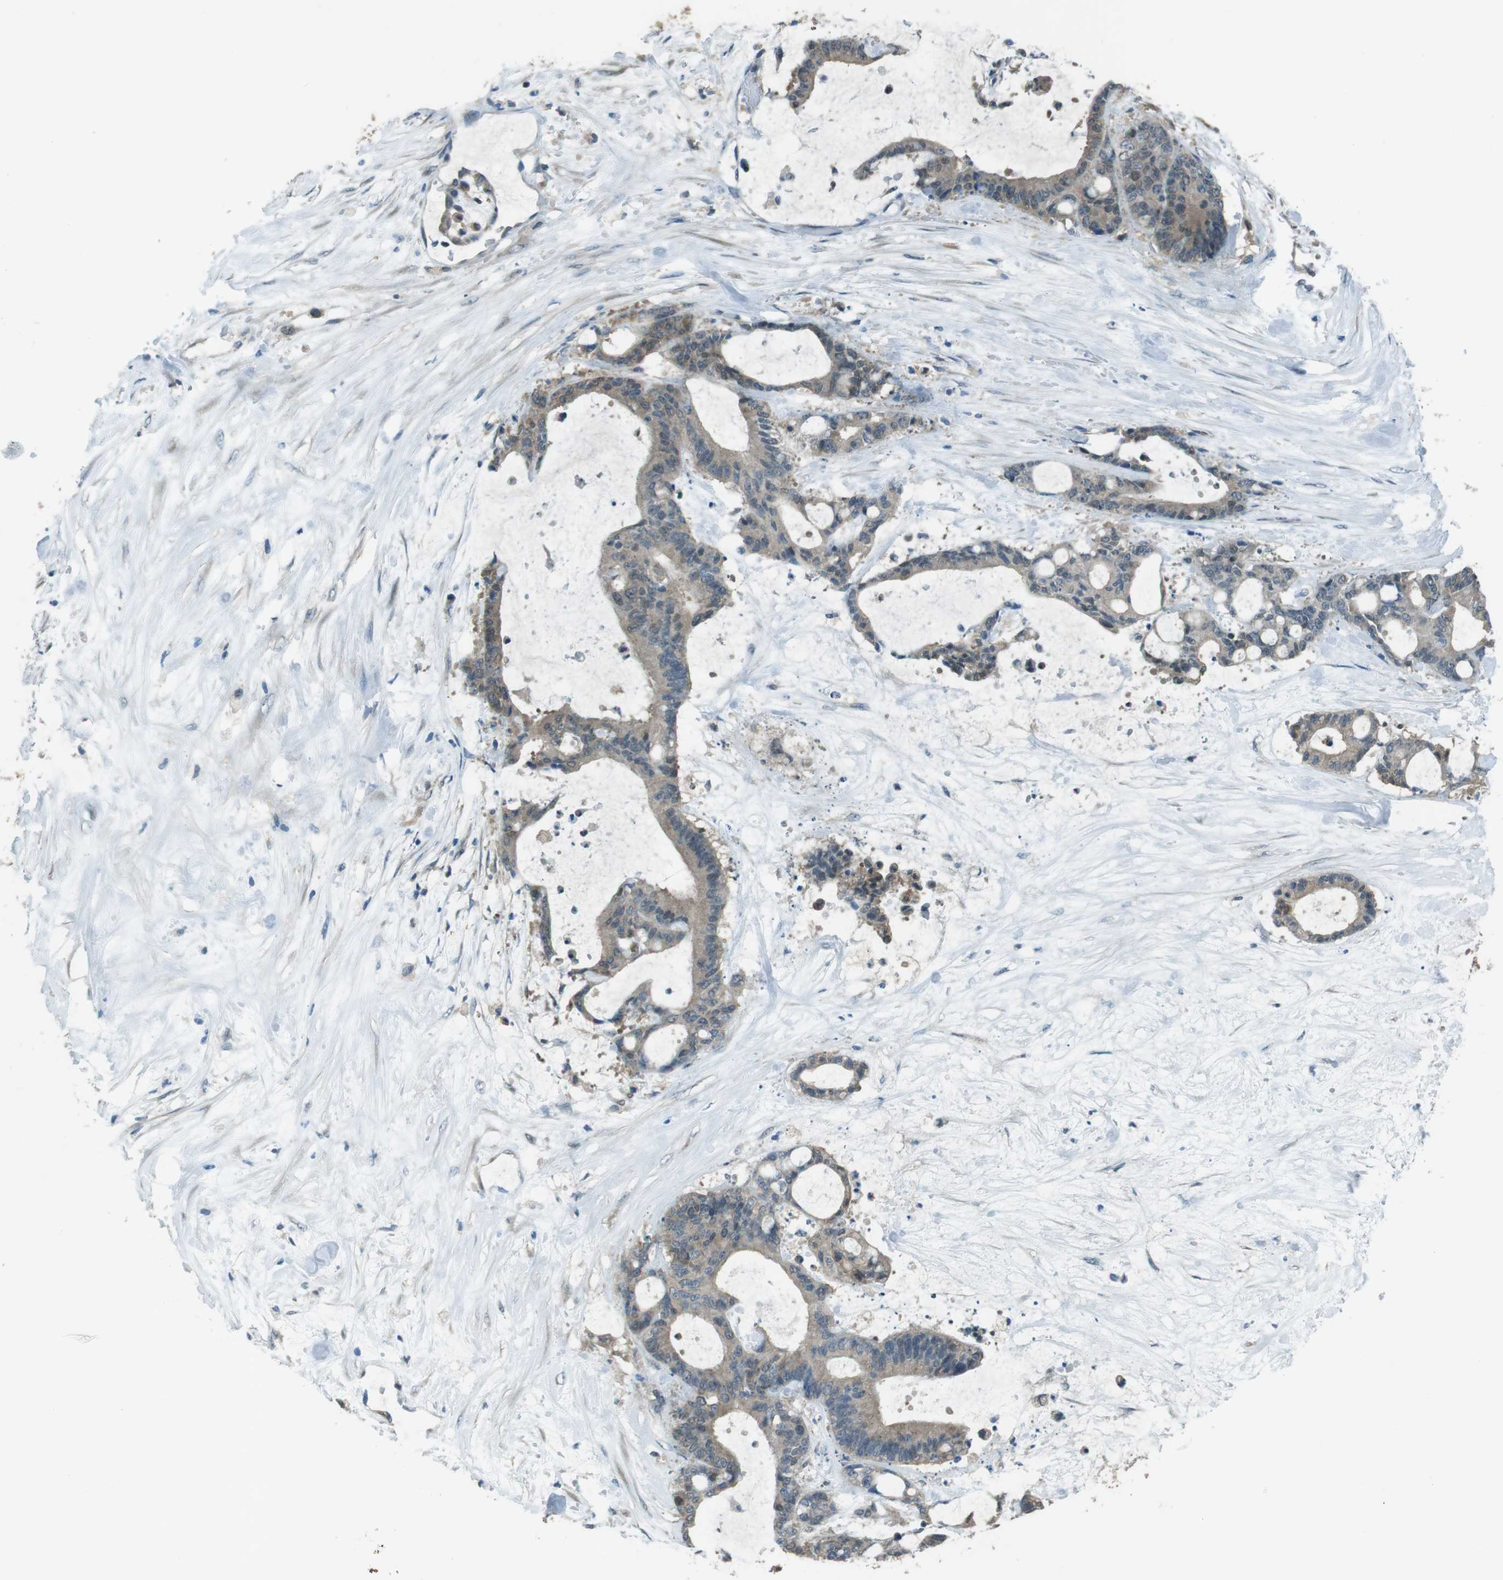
{"staining": {"intensity": "negative", "quantity": "none", "location": "none"}, "tissue": "liver cancer", "cell_type": "Tumor cells", "image_type": "cancer", "snomed": [{"axis": "morphology", "description": "Cholangiocarcinoma"}, {"axis": "topography", "description": "Liver"}], "caption": "DAB (3,3'-diaminobenzidine) immunohistochemical staining of human liver cholangiocarcinoma reveals no significant staining in tumor cells.", "gene": "MFAP3", "patient": {"sex": "female", "age": 73}}